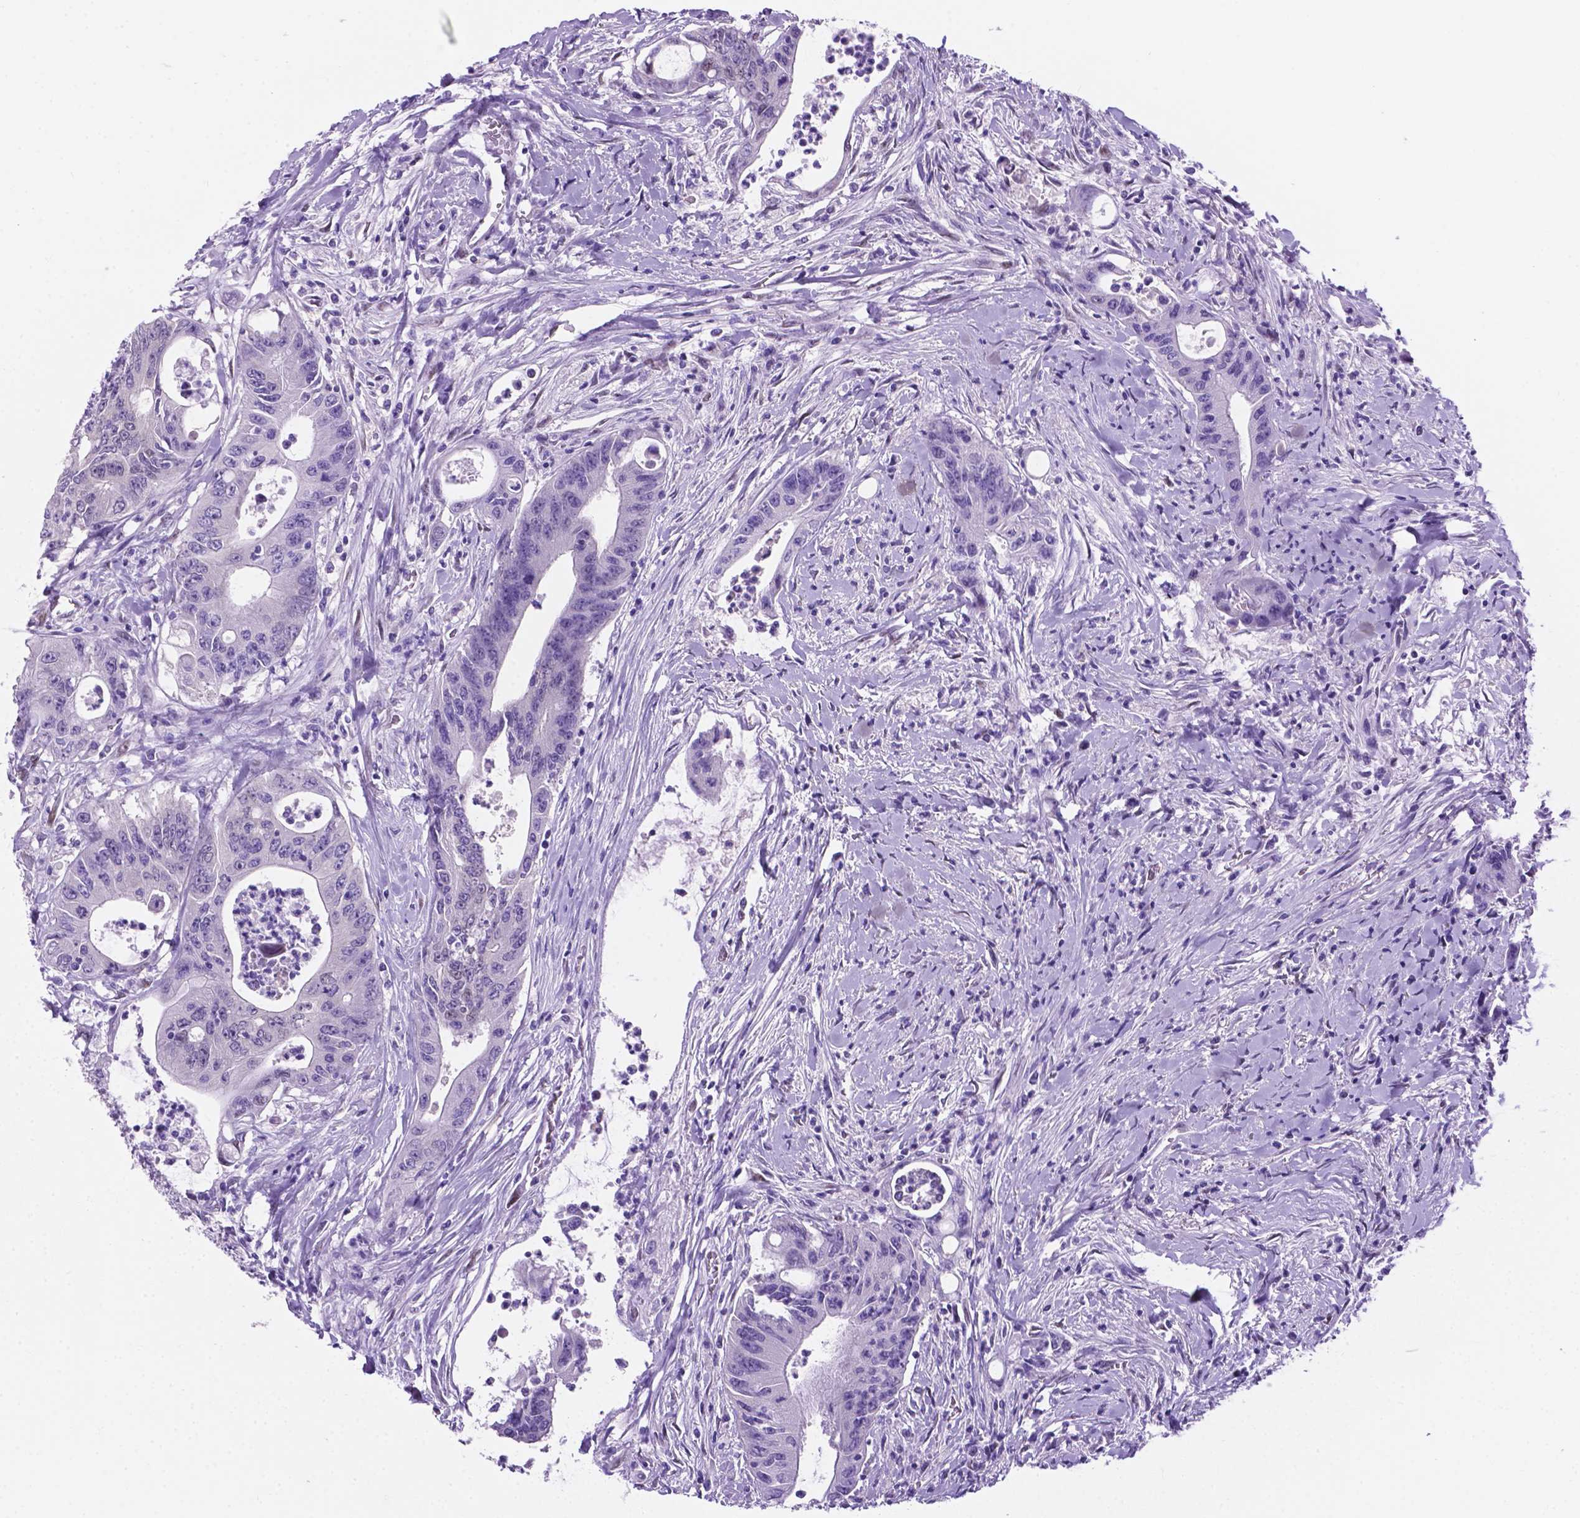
{"staining": {"intensity": "negative", "quantity": "none", "location": "none"}, "tissue": "colorectal cancer", "cell_type": "Tumor cells", "image_type": "cancer", "snomed": [{"axis": "morphology", "description": "Adenocarcinoma, NOS"}, {"axis": "topography", "description": "Rectum"}], "caption": "DAB immunohistochemical staining of human colorectal adenocarcinoma reveals no significant expression in tumor cells.", "gene": "TMEM210", "patient": {"sex": "male", "age": 59}}